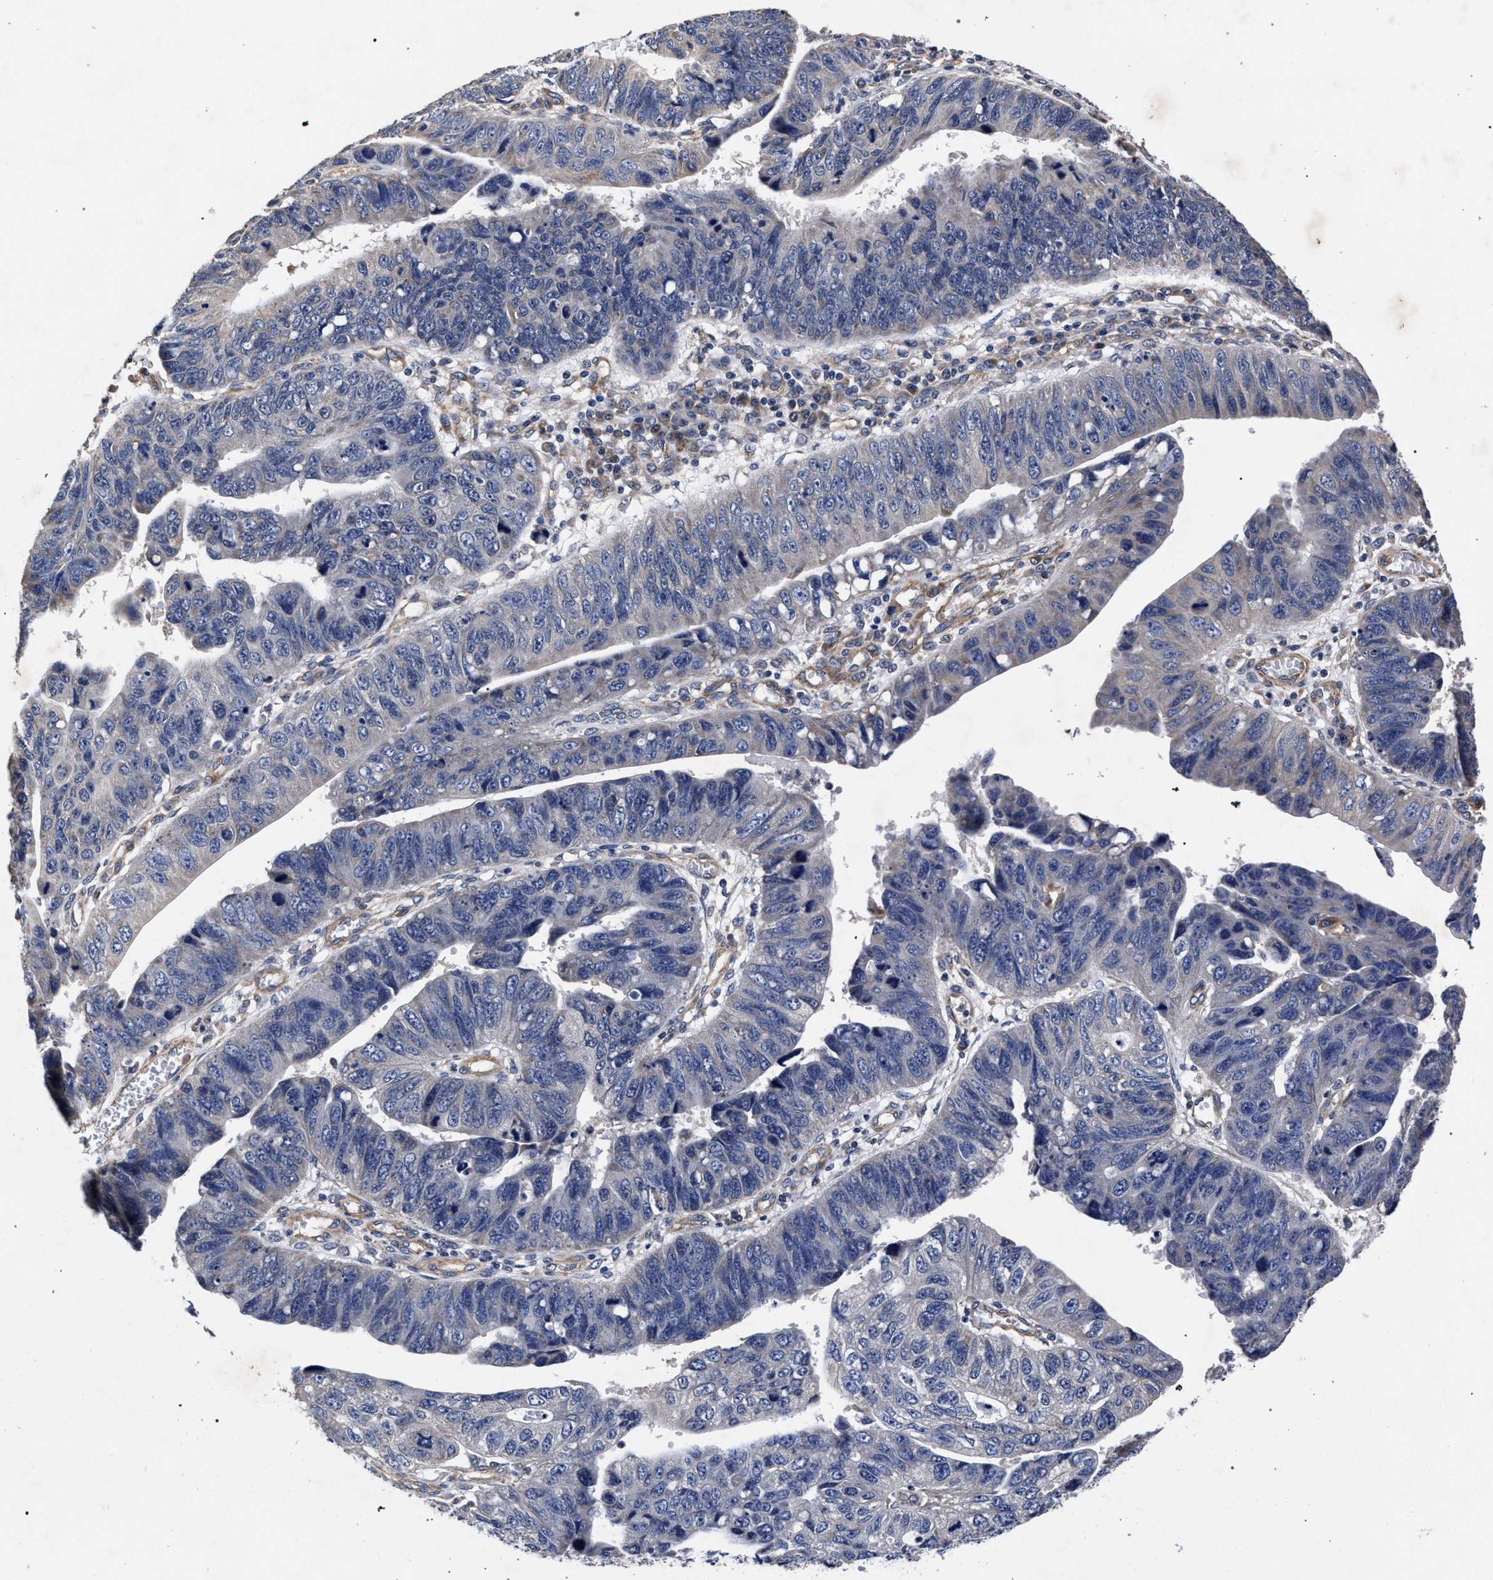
{"staining": {"intensity": "negative", "quantity": "none", "location": "none"}, "tissue": "stomach cancer", "cell_type": "Tumor cells", "image_type": "cancer", "snomed": [{"axis": "morphology", "description": "Adenocarcinoma, NOS"}, {"axis": "topography", "description": "Stomach"}], "caption": "Immunohistochemical staining of human stomach cancer displays no significant expression in tumor cells.", "gene": "CFAP95", "patient": {"sex": "male", "age": 59}}